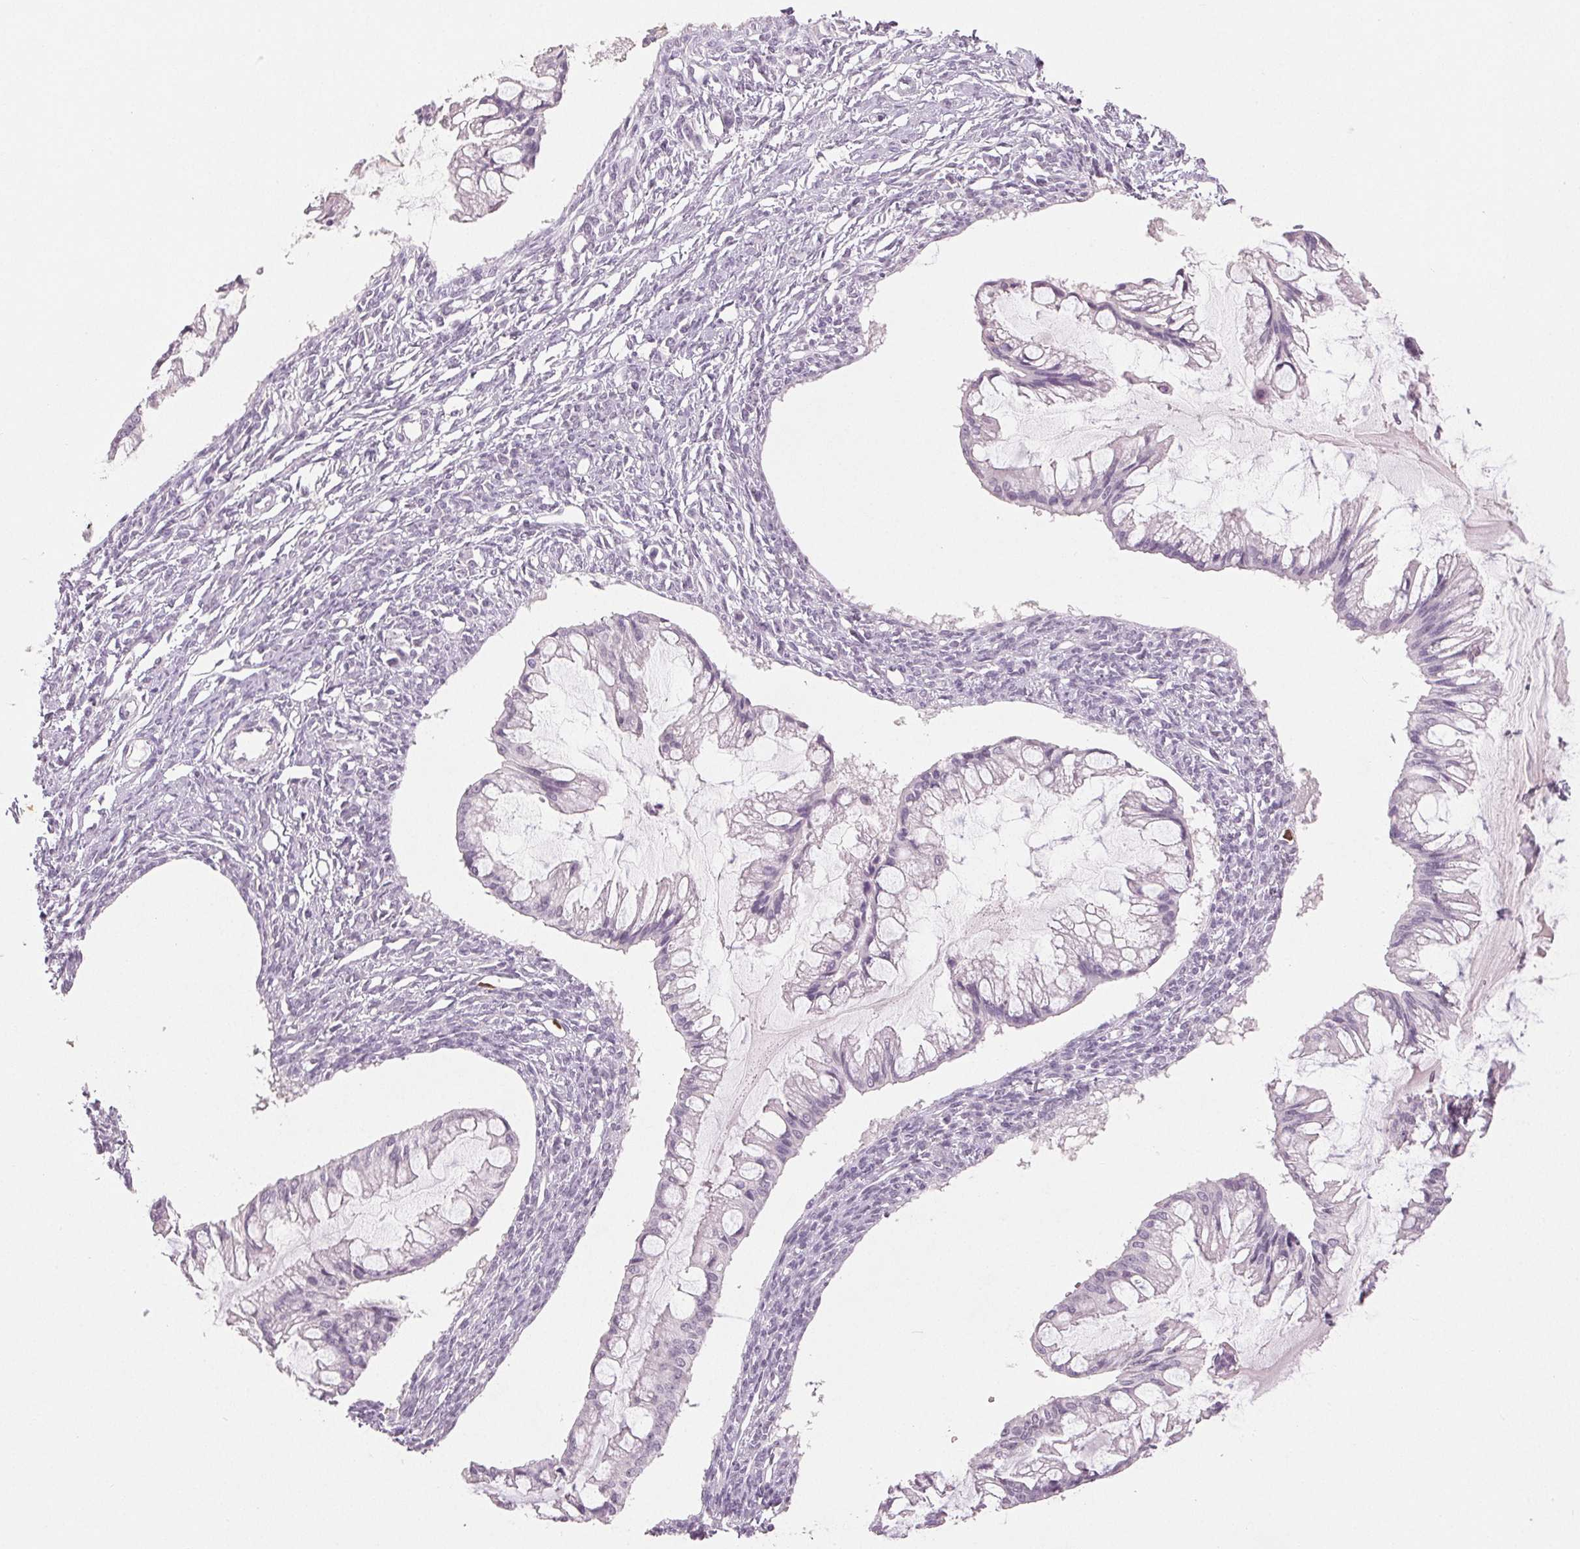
{"staining": {"intensity": "negative", "quantity": "none", "location": "none"}, "tissue": "ovarian cancer", "cell_type": "Tumor cells", "image_type": "cancer", "snomed": [{"axis": "morphology", "description": "Cystadenocarcinoma, mucinous, NOS"}, {"axis": "topography", "description": "Ovary"}], "caption": "Ovarian cancer stained for a protein using immunohistochemistry (IHC) shows no staining tumor cells.", "gene": "LTF", "patient": {"sex": "female", "age": 73}}